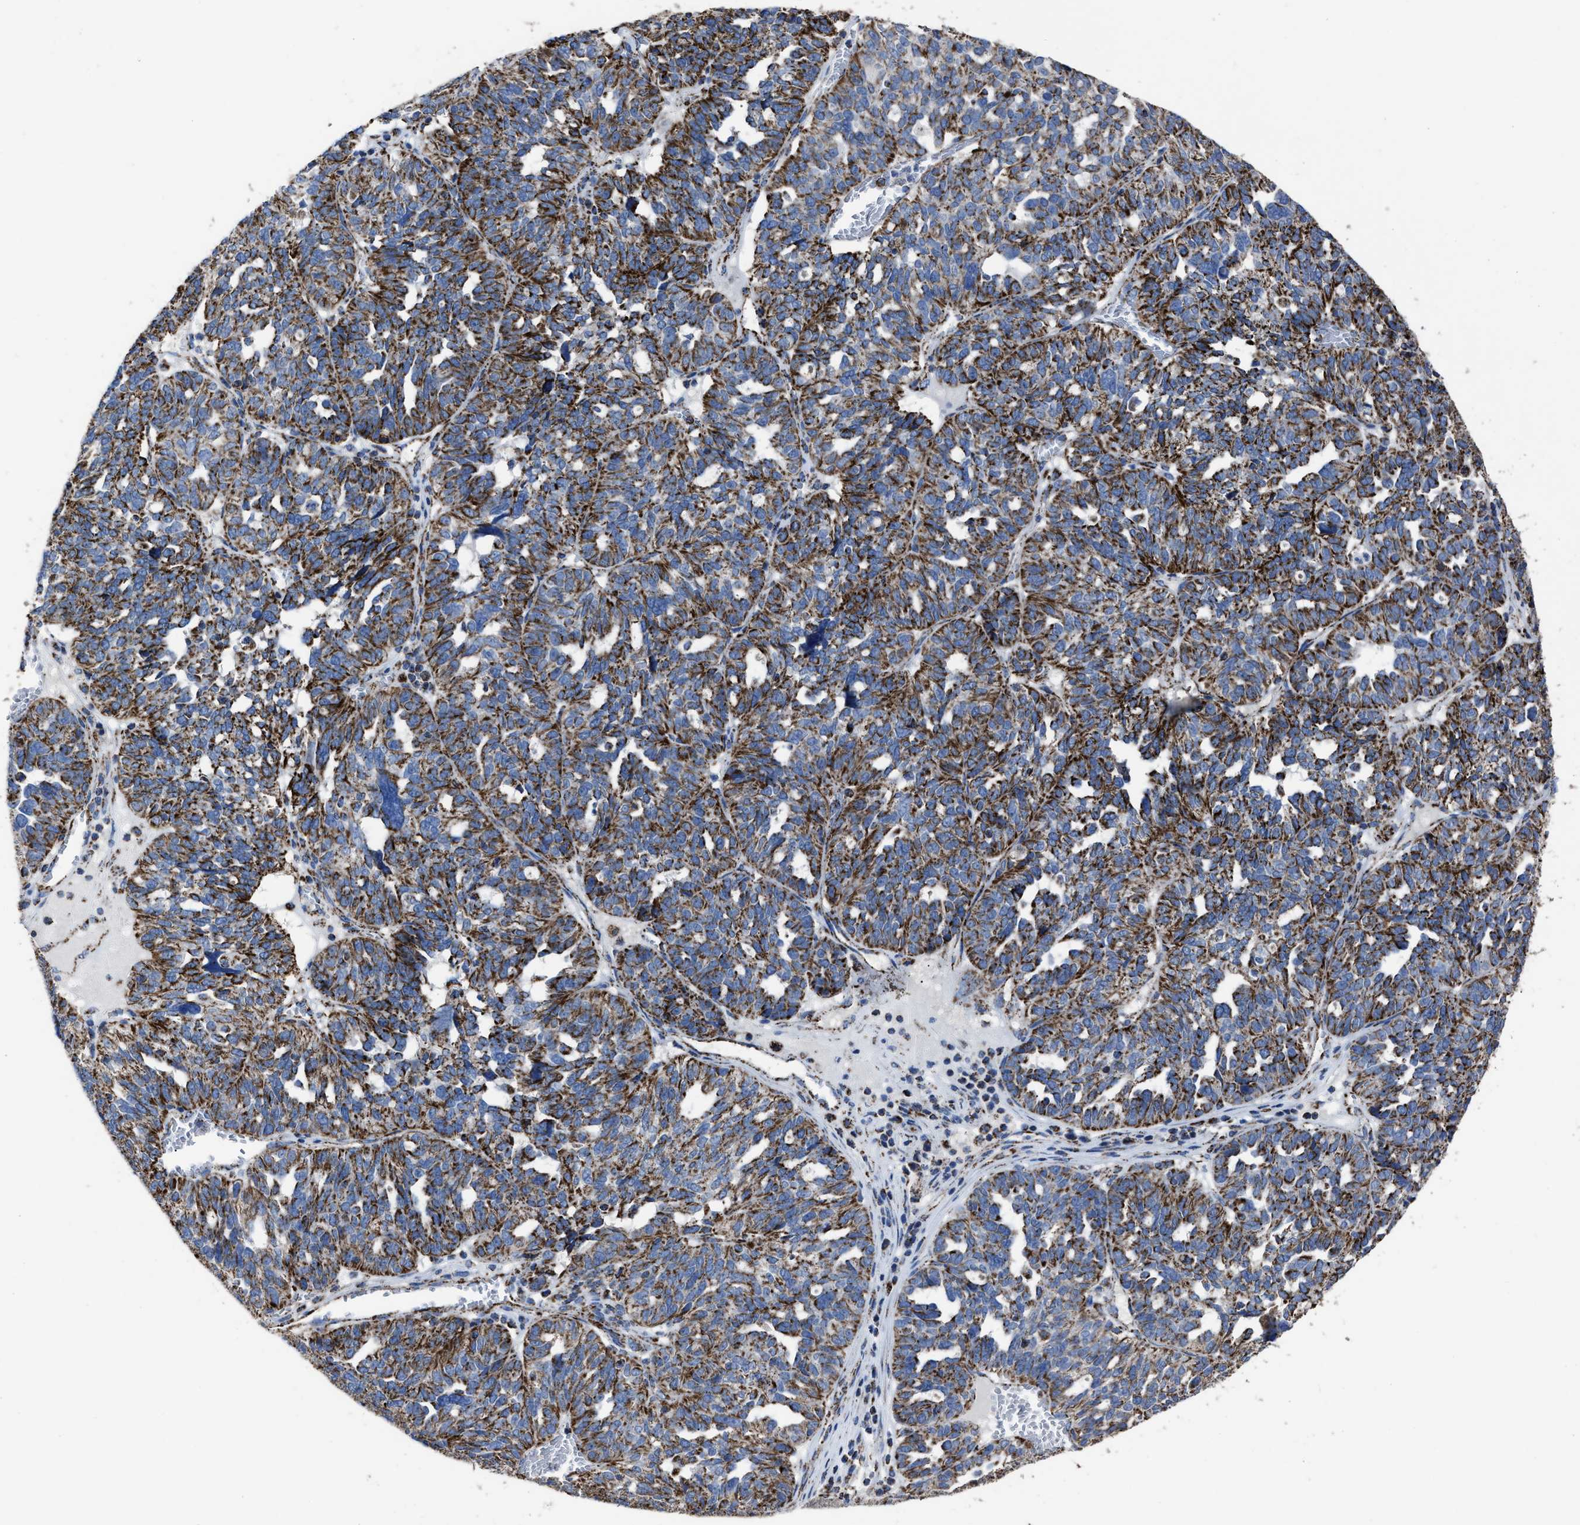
{"staining": {"intensity": "strong", "quantity": ">75%", "location": "cytoplasmic/membranous"}, "tissue": "ovarian cancer", "cell_type": "Tumor cells", "image_type": "cancer", "snomed": [{"axis": "morphology", "description": "Cystadenocarcinoma, serous, NOS"}, {"axis": "topography", "description": "Ovary"}], "caption": "Strong cytoplasmic/membranous protein expression is present in about >75% of tumor cells in ovarian cancer (serous cystadenocarcinoma). (DAB (3,3'-diaminobenzidine) = brown stain, brightfield microscopy at high magnification).", "gene": "NDUFV3", "patient": {"sex": "female", "age": 59}}